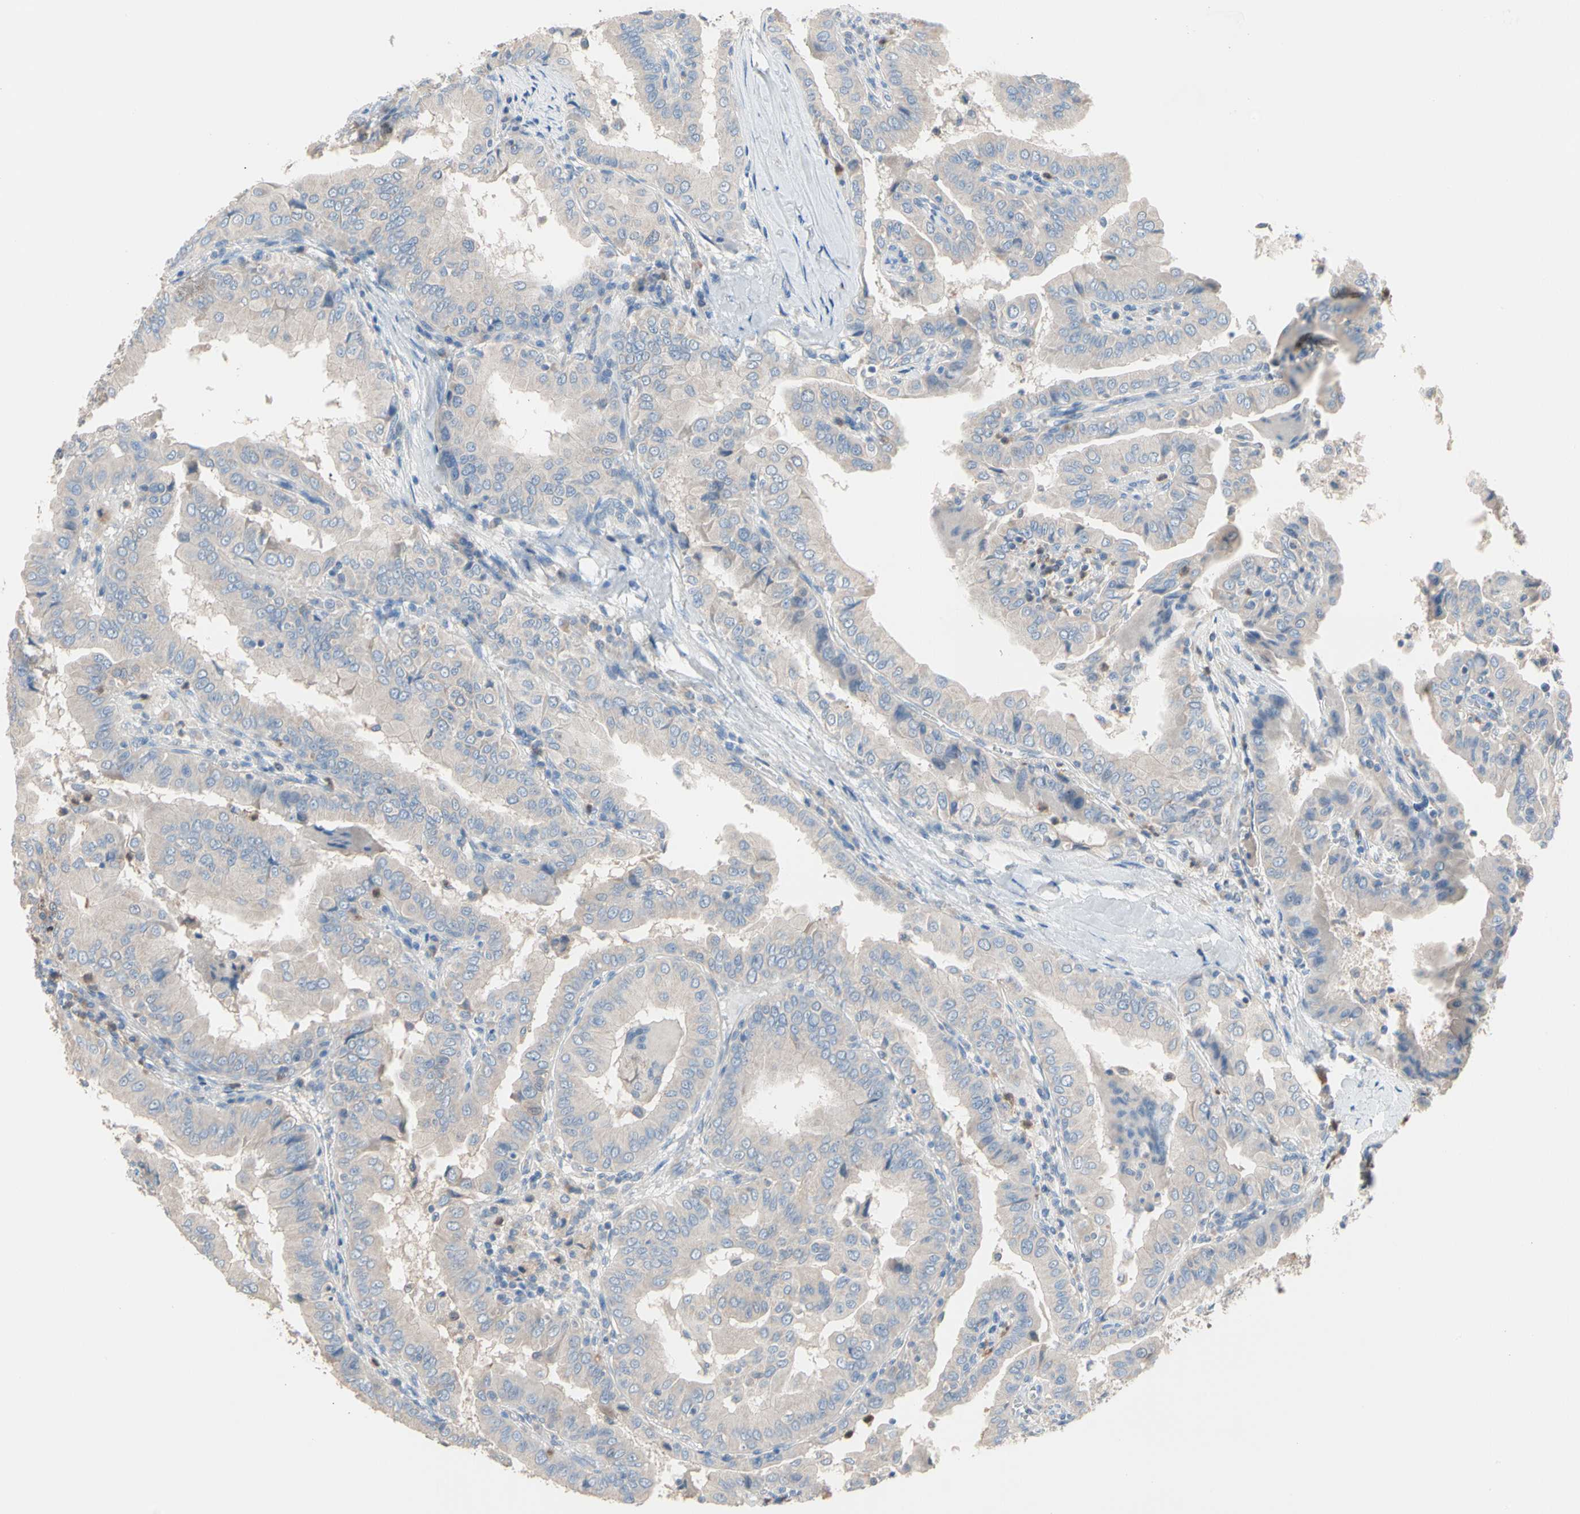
{"staining": {"intensity": "moderate", "quantity": "<25%", "location": "cytoplasmic/membranous"}, "tissue": "thyroid cancer", "cell_type": "Tumor cells", "image_type": "cancer", "snomed": [{"axis": "morphology", "description": "Papillary adenocarcinoma, NOS"}, {"axis": "topography", "description": "Thyroid gland"}], "caption": "Human thyroid papillary adenocarcinoma stained for a protein (brown) shows moderate cytoplasmic/membranous positive staining in approximately <25% of tumor cells.", "gene": "BBOX1", "patient": {"sex": "male", "age": 33}}